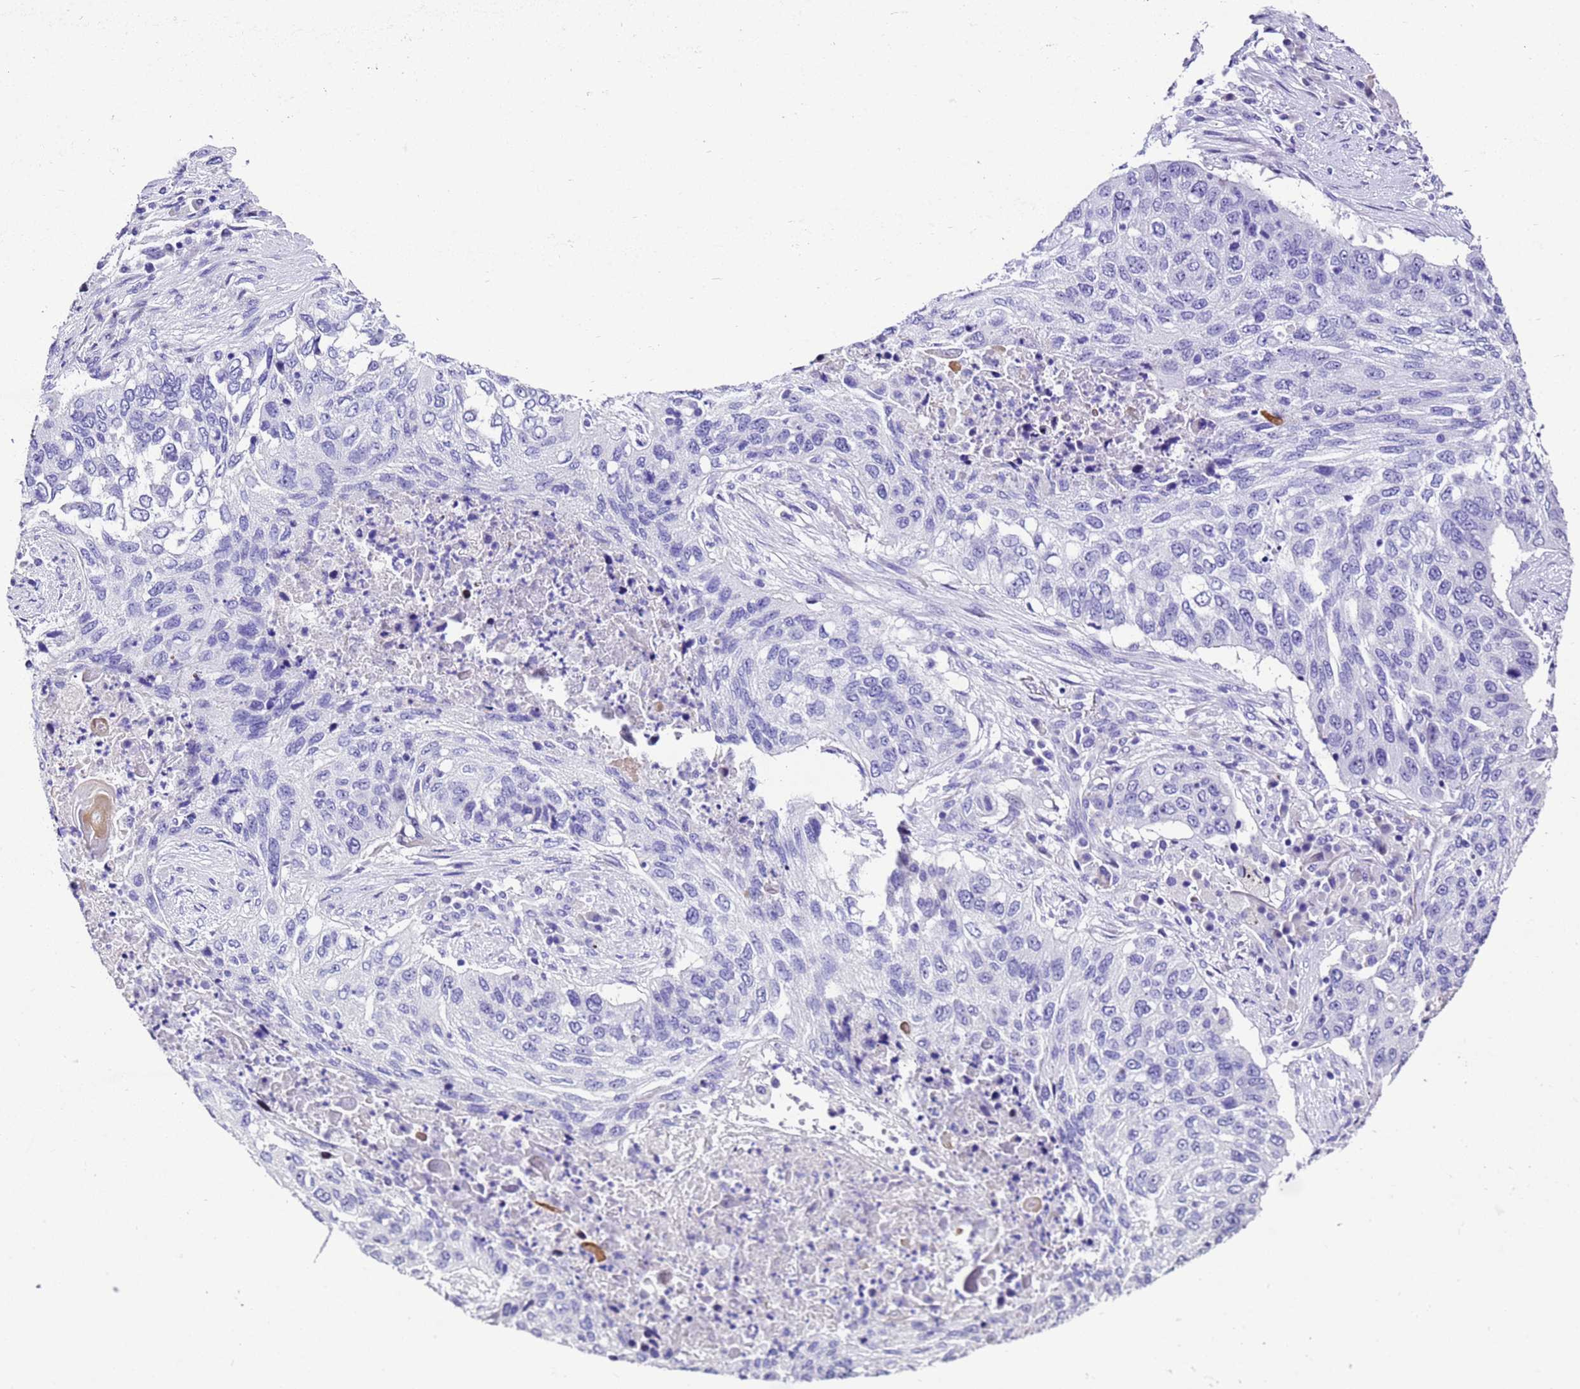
{"staining": {"intensity": "negative", "quantity": "none", "location": "none"}, "tissue": "lung cancer", "cell_type": "Tumor cells", "image_type": "cancer", "snomed": [{"axis": "morphology", "description": "Squamous cell carcinoma, NOS"}, {"axis": "topography", "description": "Lung"}], "caption": "Lung cancer (squamous cell carcinoma) stained for a protein using immunohistochemistry demonstrates no expression tumor cells.", "gene": "UGT2B10", "patient": {"sex": "female", "age": 63}}